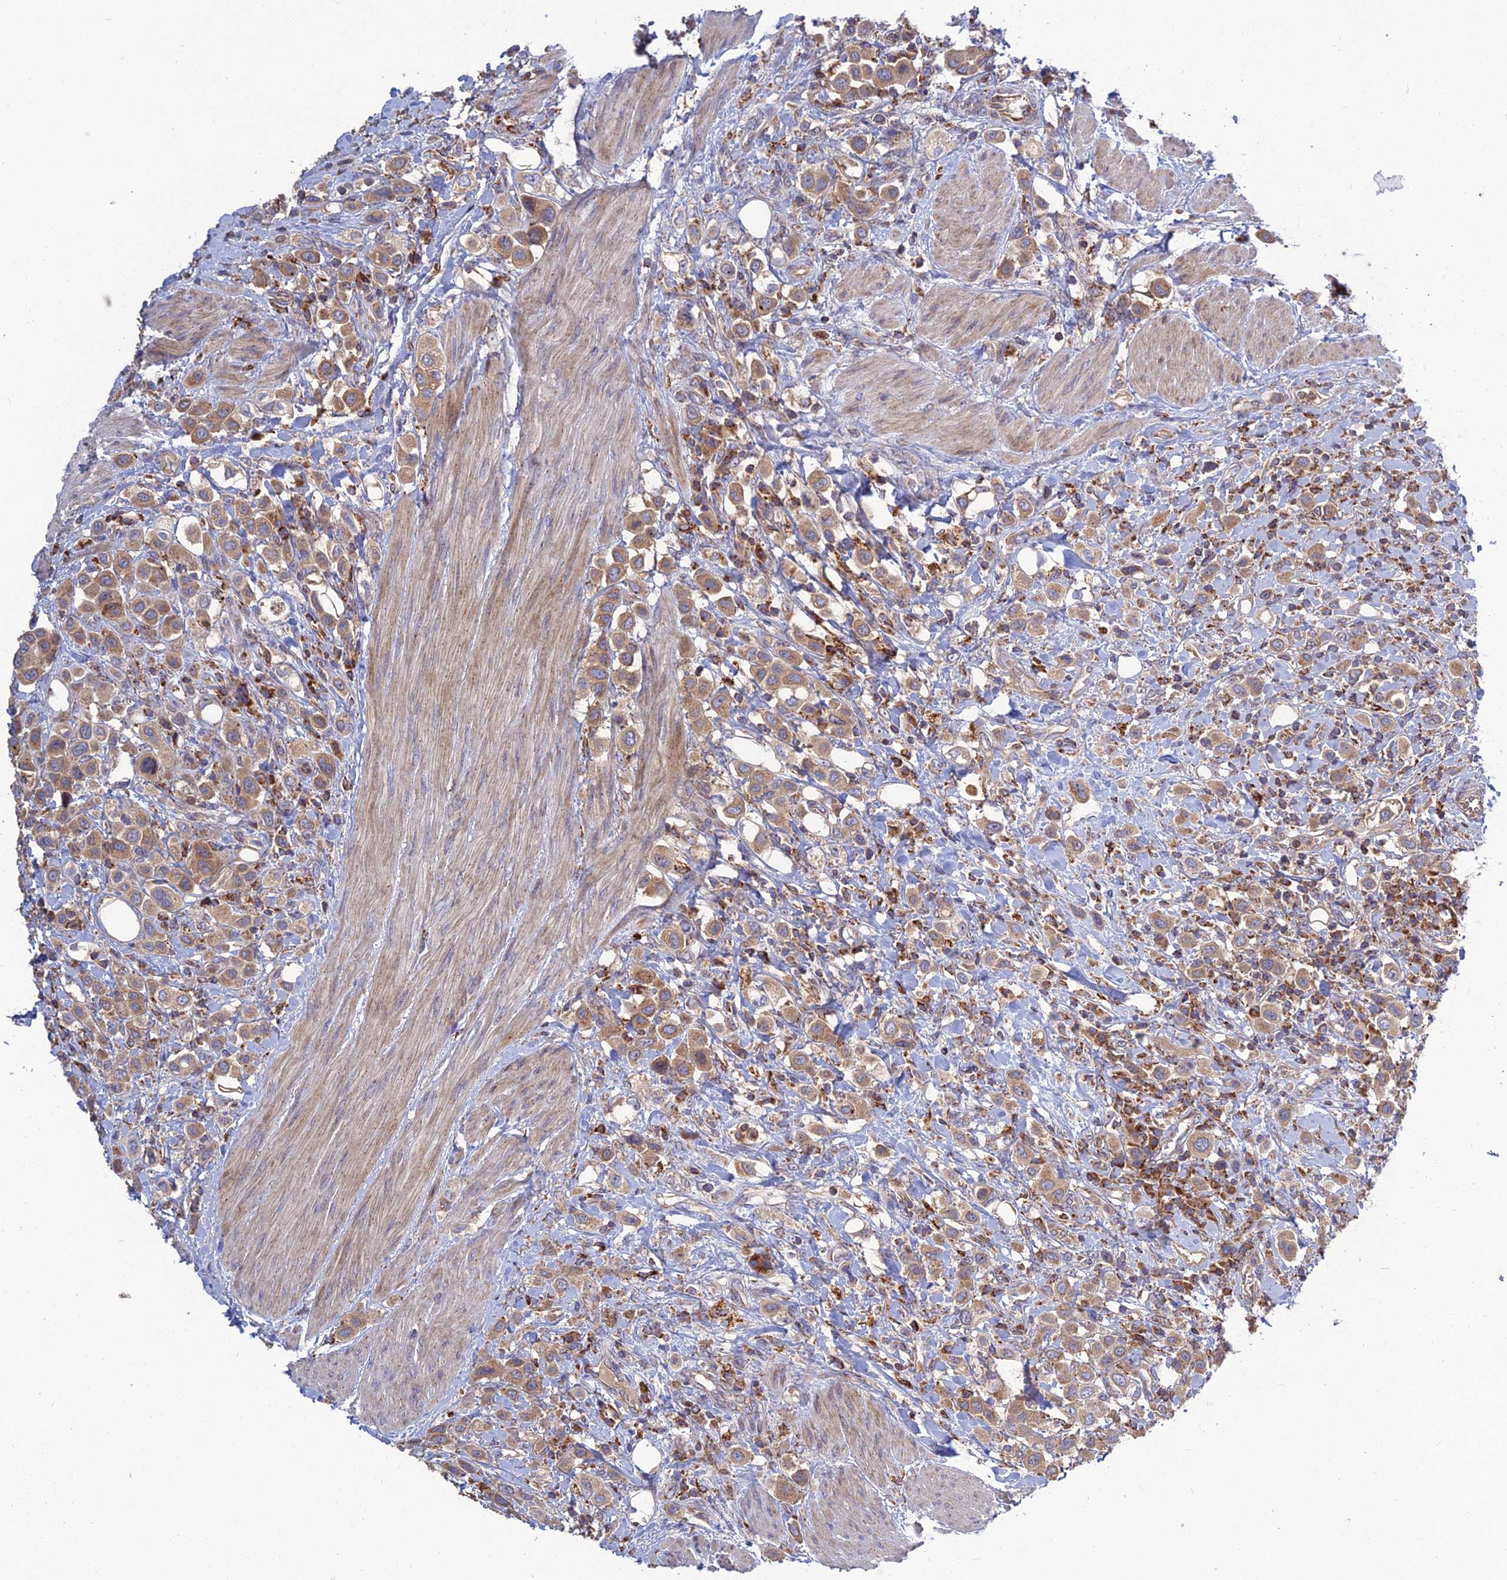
{"staining": {"intensity": "moderate", "quantity": "25%-75%", "location": "cytoplasmic/membranous"}, "tissue": "urothelial cancer", "cell_type": "Tumor cells", "image_type": "cancer", "snomed": [{"axis": "morphology", "description": "Urothelial carcinoma, High grade"}, {"axis": "topography", "description": "Urinary bladder"}], "caption": "Protein staining by immunohistochemistry (IHC) demonstrates moderate cytoplasmic/membranous positivity in about 25%-75% of tumor cells in urothelial carcinoma (high-grade). (Brightfield microscopy of DAB IHC at high magnification).", "gene": "RIC8B", "patient": {"sex": "male", "age": 50}}